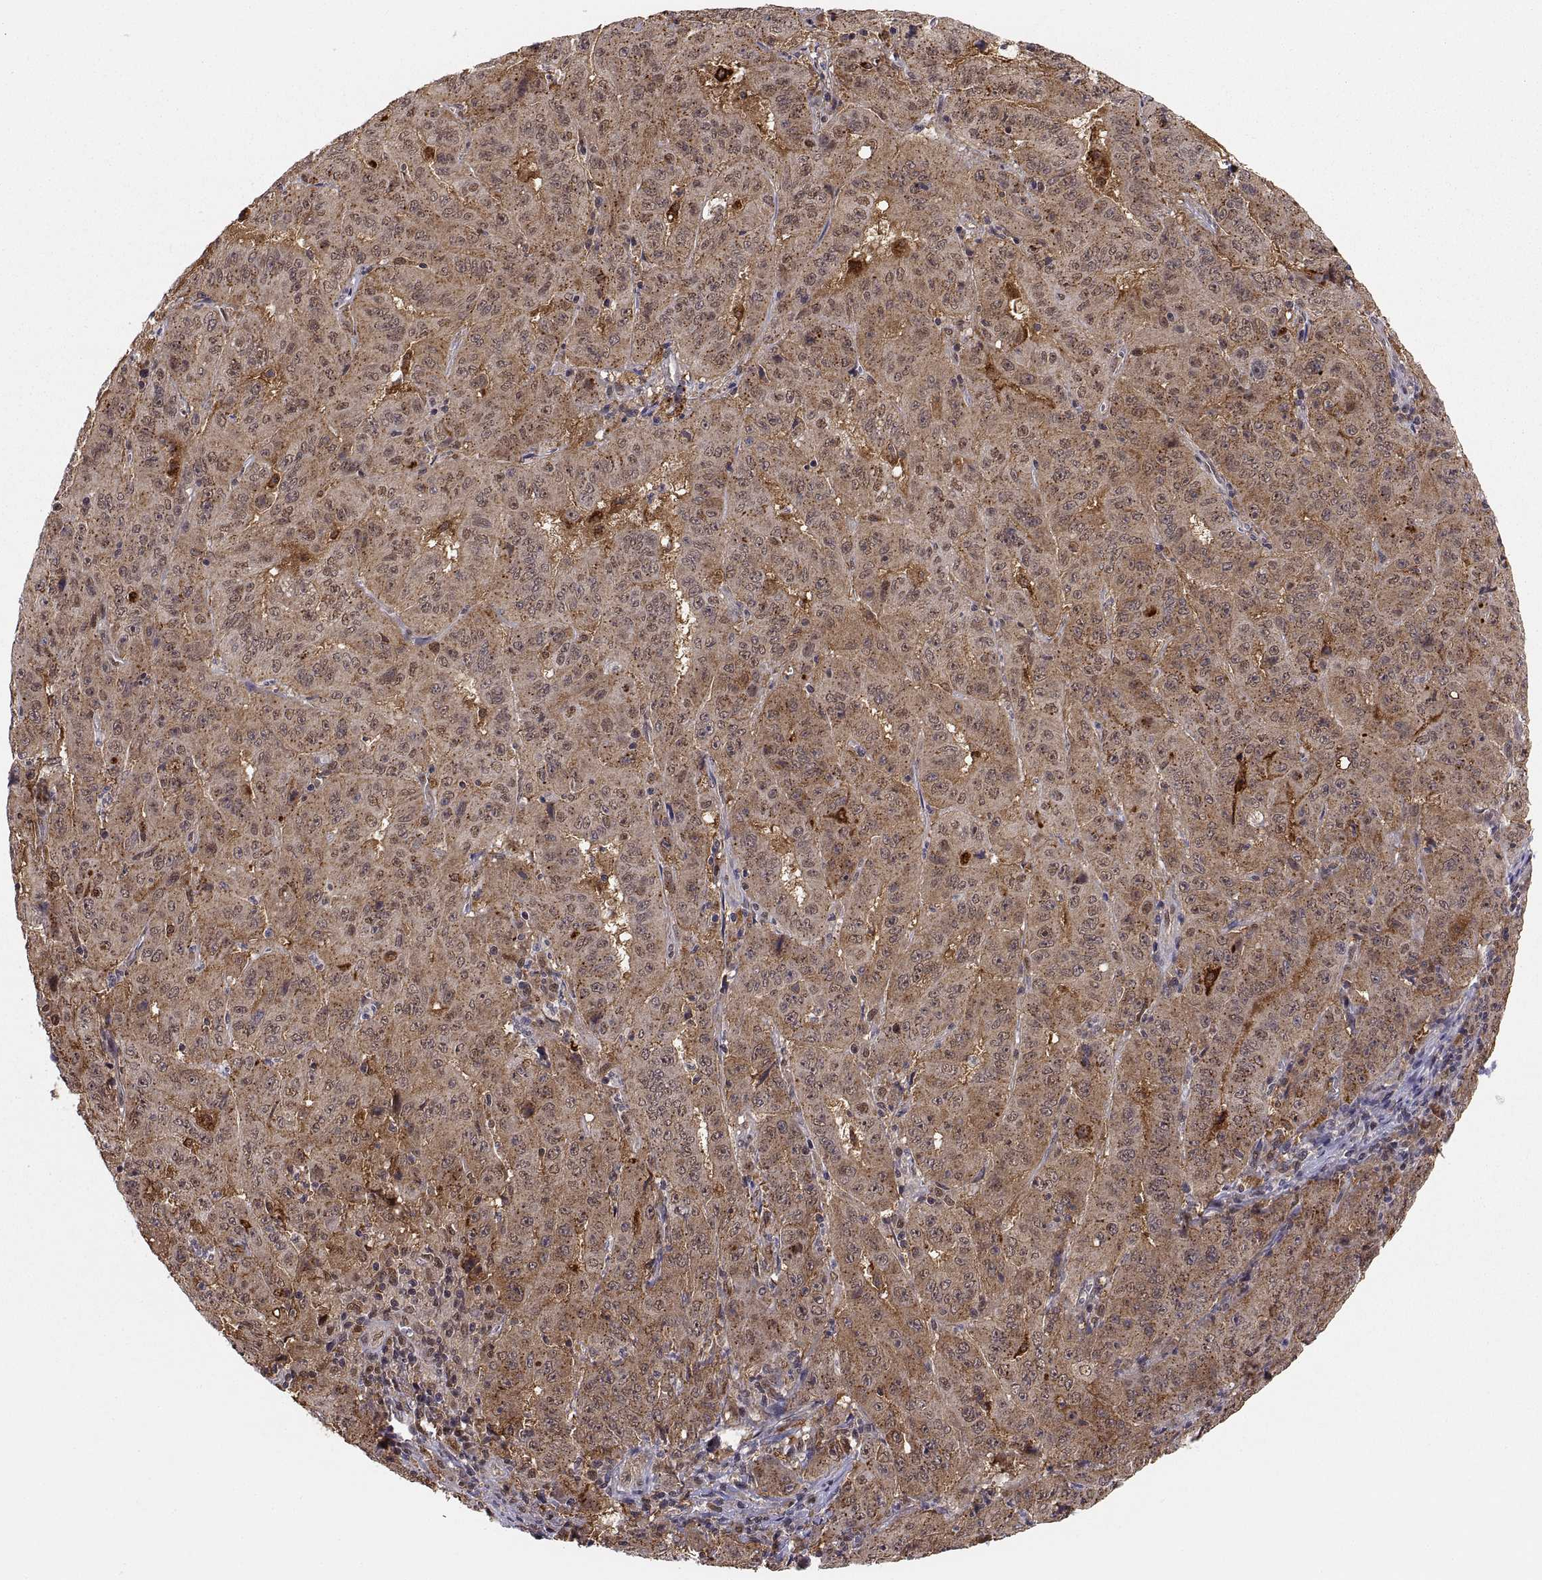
{"staining": {"intensity": "moderate", "quantity": ">75%", "location": "cytoplasmic/membranous"}, "tissue": "pancreatic cancer", "cell_type": "Tumor cells", "image_type": "cancer", "snomed": [{"axis": "morphology", "description": "Adenocarcinoma, NOS"}, {"axis": "topography", "description": "Pancreas"}], "caption": "Adenocarcinoma (pancreatic) stained for a protein exhibits moderate cytoplasmic/membranous positivity in tumor cells.", "gene": "PSMC2", "patient": {"sex": "male", "age": 63}}